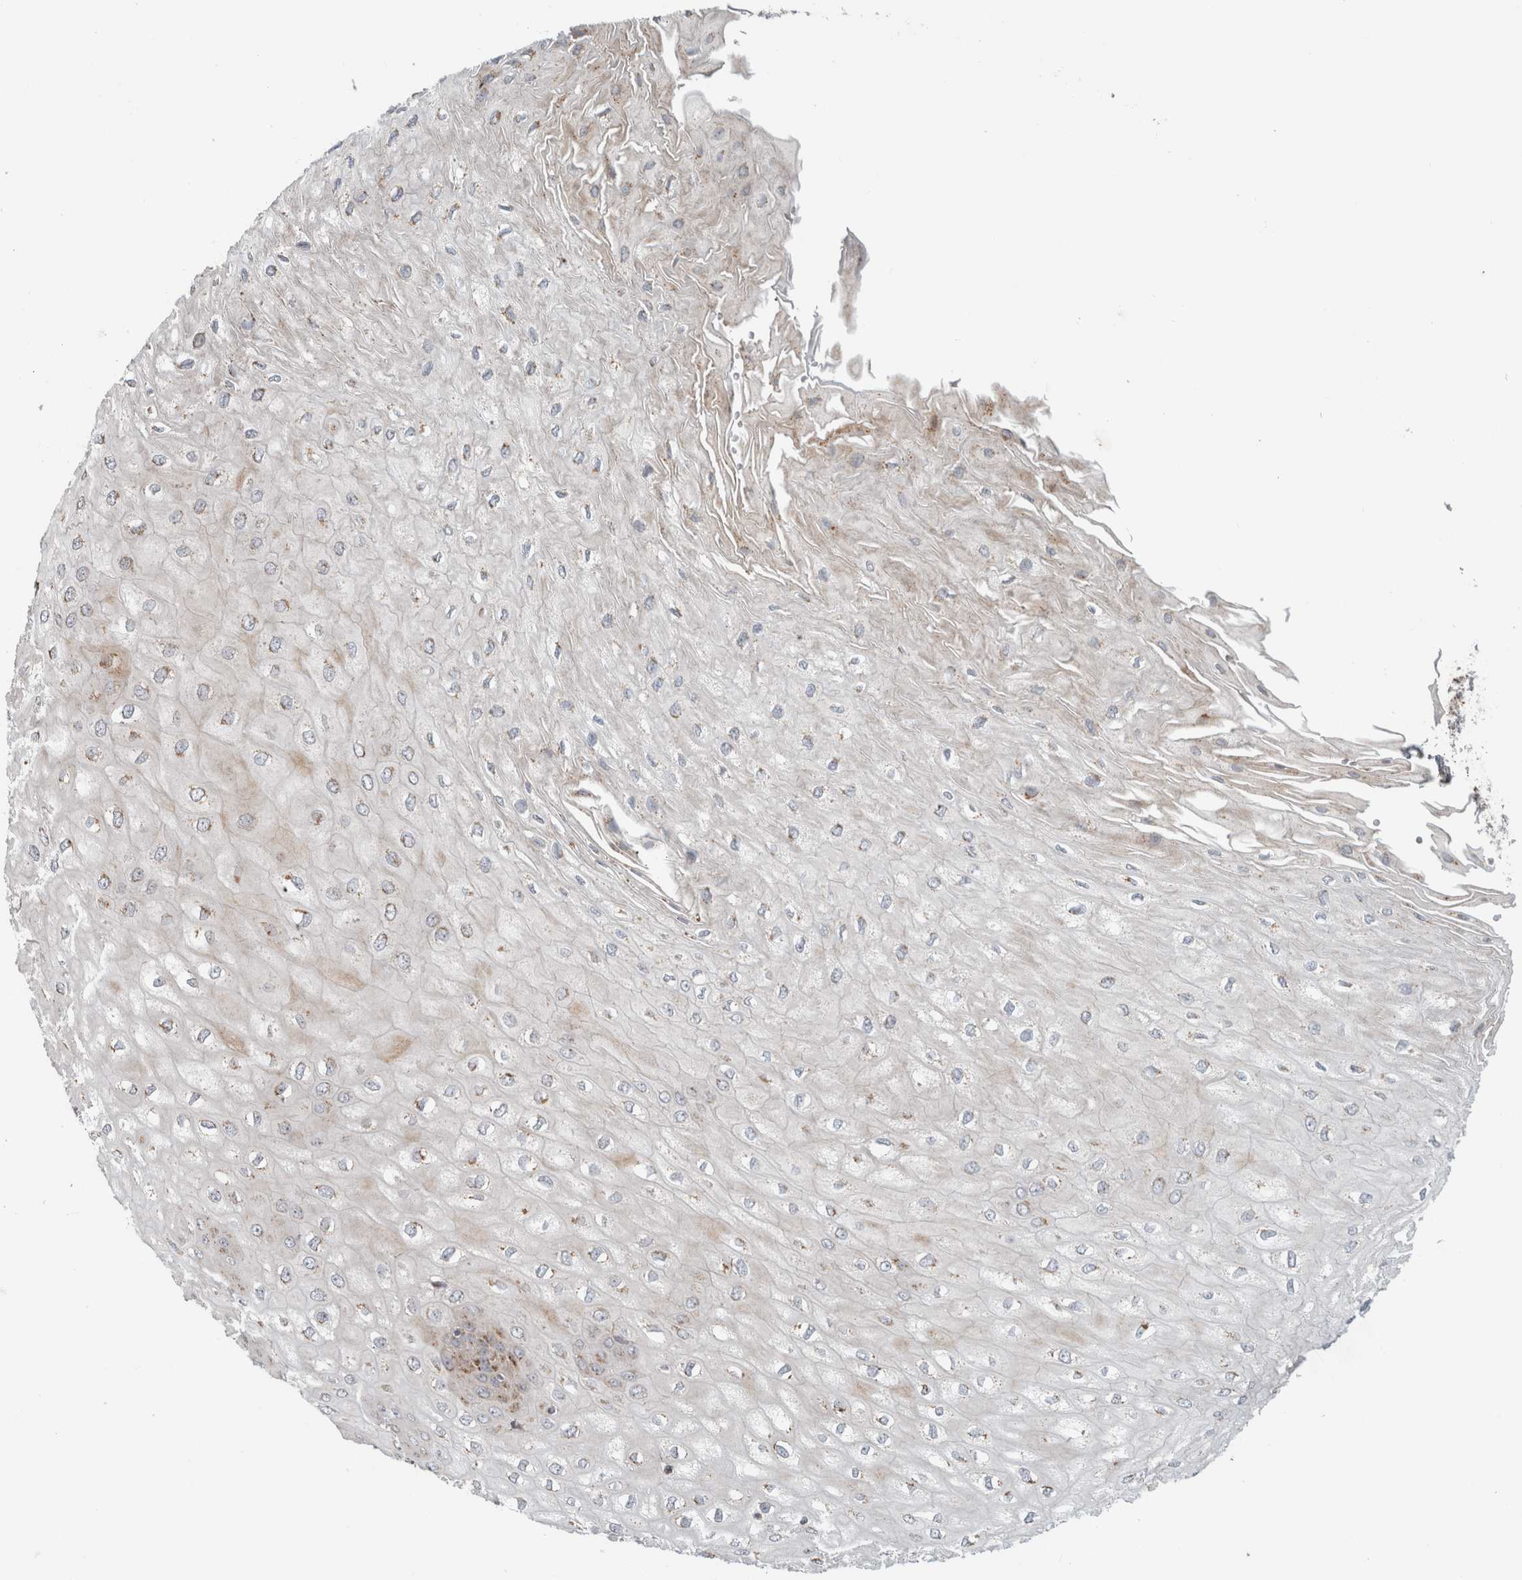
{"staining": {"intensity": "moderate", "quantity": "25%-75%", "location": "cytoplasmic/membranous"}, "tissue": "esophagus", "cell_type": "Squamous epithelial cells", "image_type": "normal", "snomed": [{"axis": "morphology", "description": "Normal tissue, NOS"}, {"axis": "topography", "description": "Esophagus"}], "caption": "Immunohistochemistry (IHC) staining of unremarkable esophagus, which demonstrates medium levels of moderate cytoplasmic/membranous positivity in approximately 25%-75% of squamous epithelial cells indicating moderate cytoplasmic/membranous protein staining. The staining was performed using DAB (brown) for protein detection and nuclei were counterstained in hematoxylin (blue).", "gene": "KPNA5", "patient": {"sex": "male", "age": 60}}